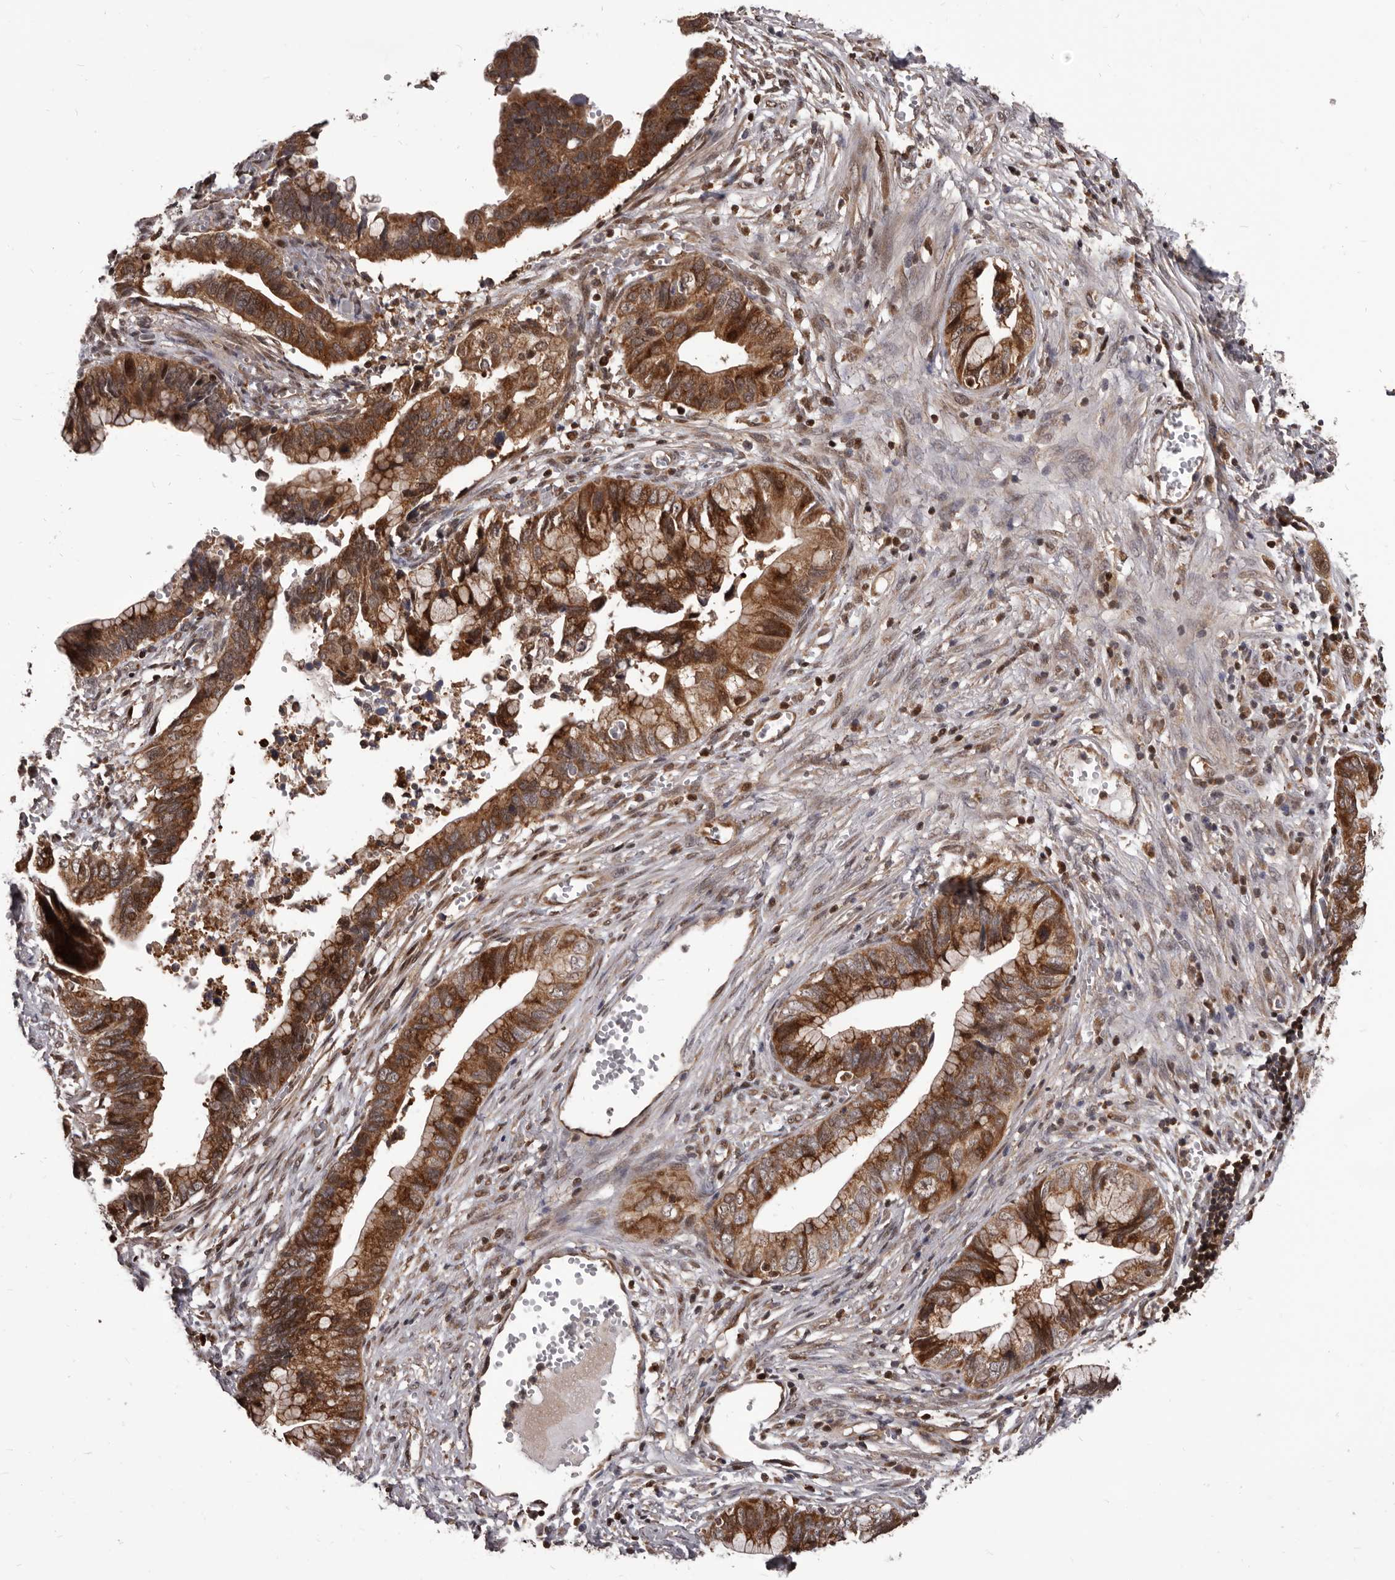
{"staining": {"intensity": "strong", "quantity": ">75%", "location": "cytoplasmic/membranous"}, "tissue": "cervical cancer", "cell_type": "Tumor cells", "image_type": "cancer", "snomed": [{"axis": "morphology", "description": "Adenocarcinoma, NOS"}, {"axis": "topography", "description": "Cervix"}], "caption": "Adenocarcinoma (cervical) tissue shows strong cytoplasmic/membranous positivity in about >75% of tumor cells Immunohistochemistry (ihc) stains the protein of interest in brown and the nuclei are stained blue.", "gene": "MAP3K14", "patient": {"sex": "female", "age": 44}}